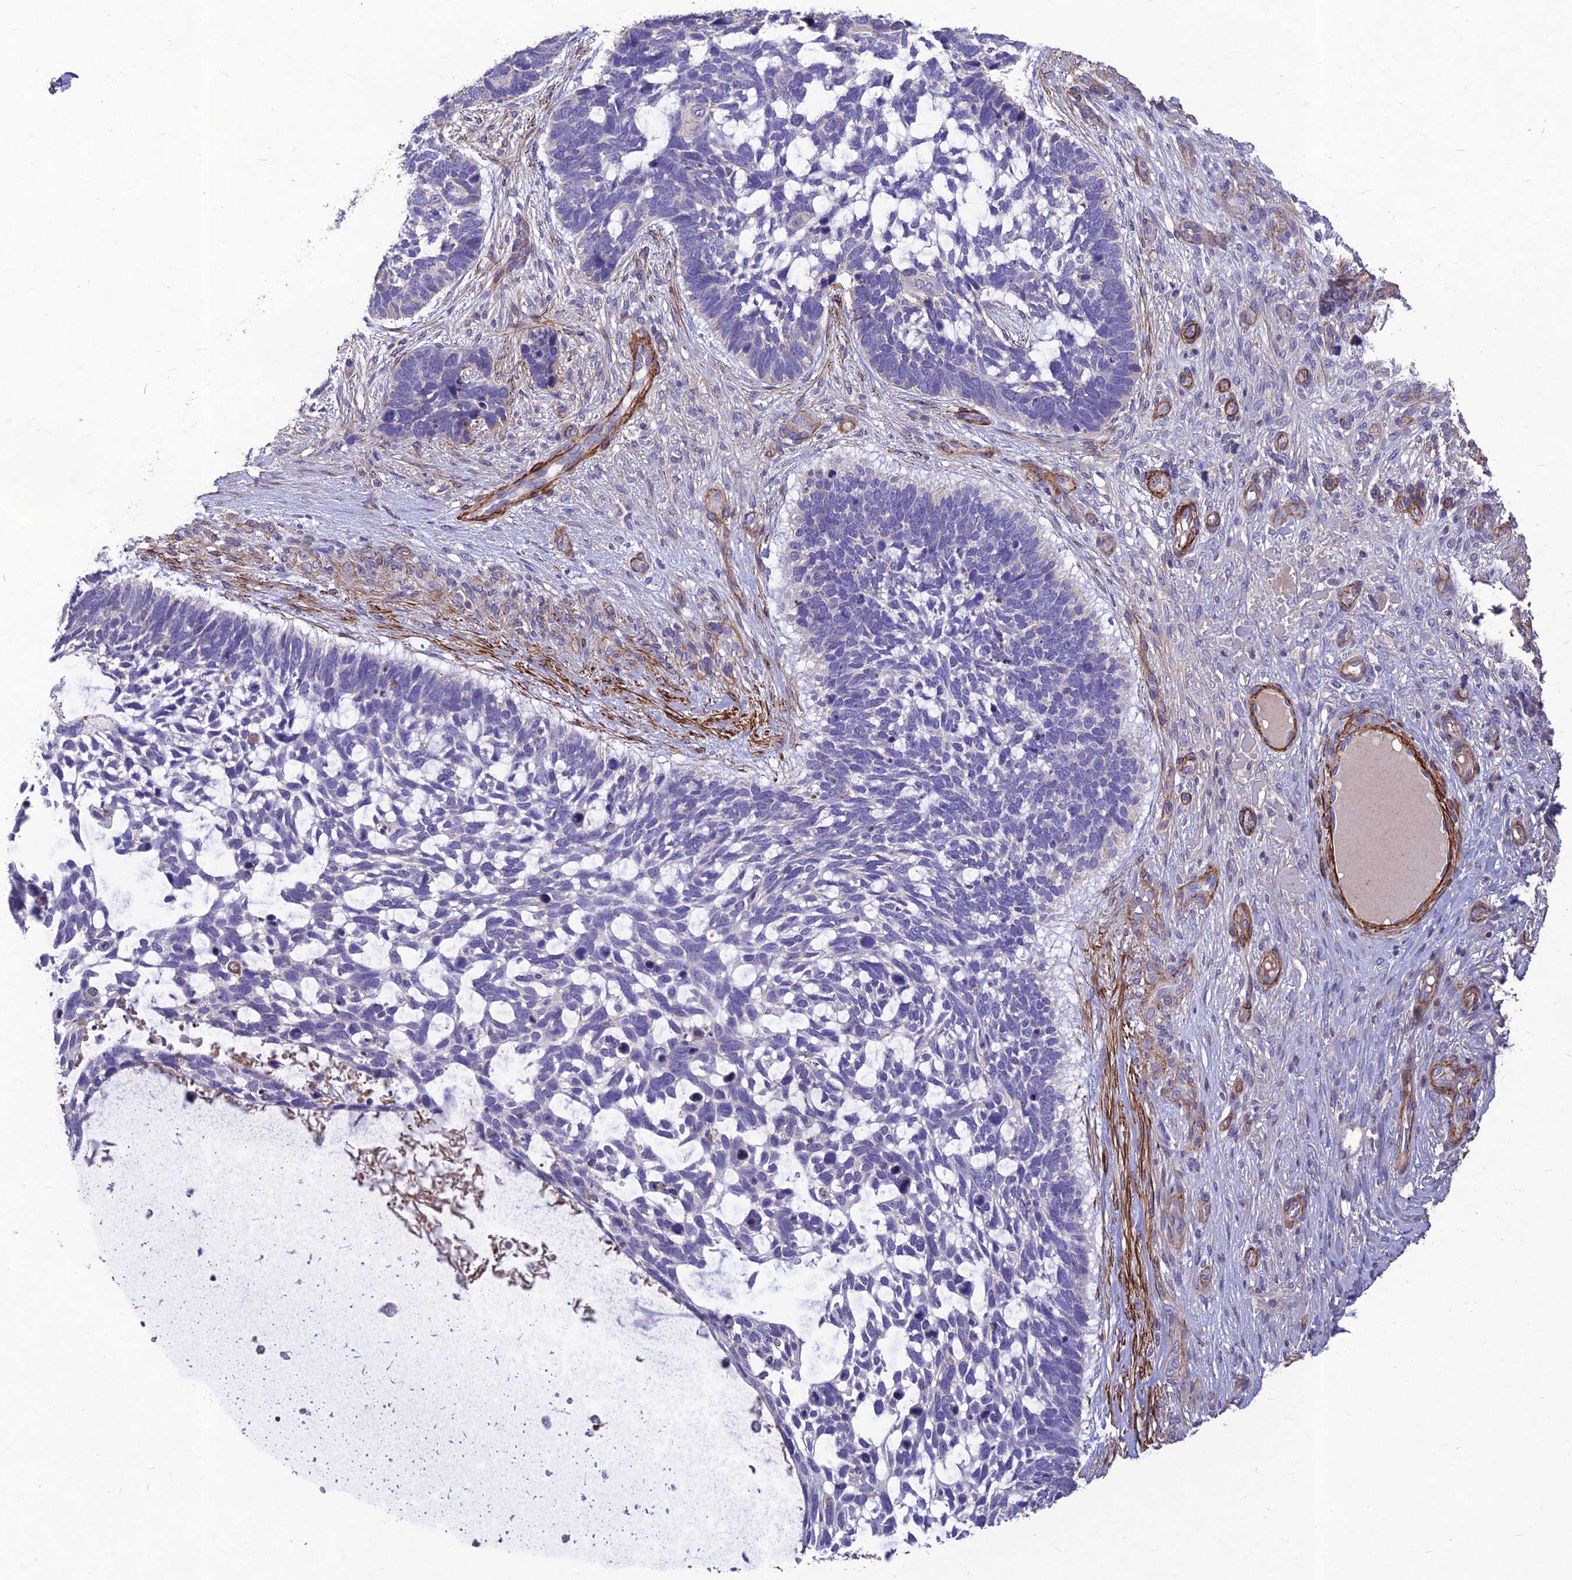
{"staining": {"intensity": "negative", "quantity": "none", "location": "none"}, "tissue": "skin cancer", "cell_type": "Tumor cells", "image_type": "cancer", "snomed": [{"axis": "morphology", "description": "Basal cell carcinoma"}, {"axis": "topography", "description": "Skin"}], "caption": "Tumor cells show no significant protein staining in skin cancer (basal cell carcinoma).", "gene": "CLUH", "patient": {"sex": "male", "age": 88}}